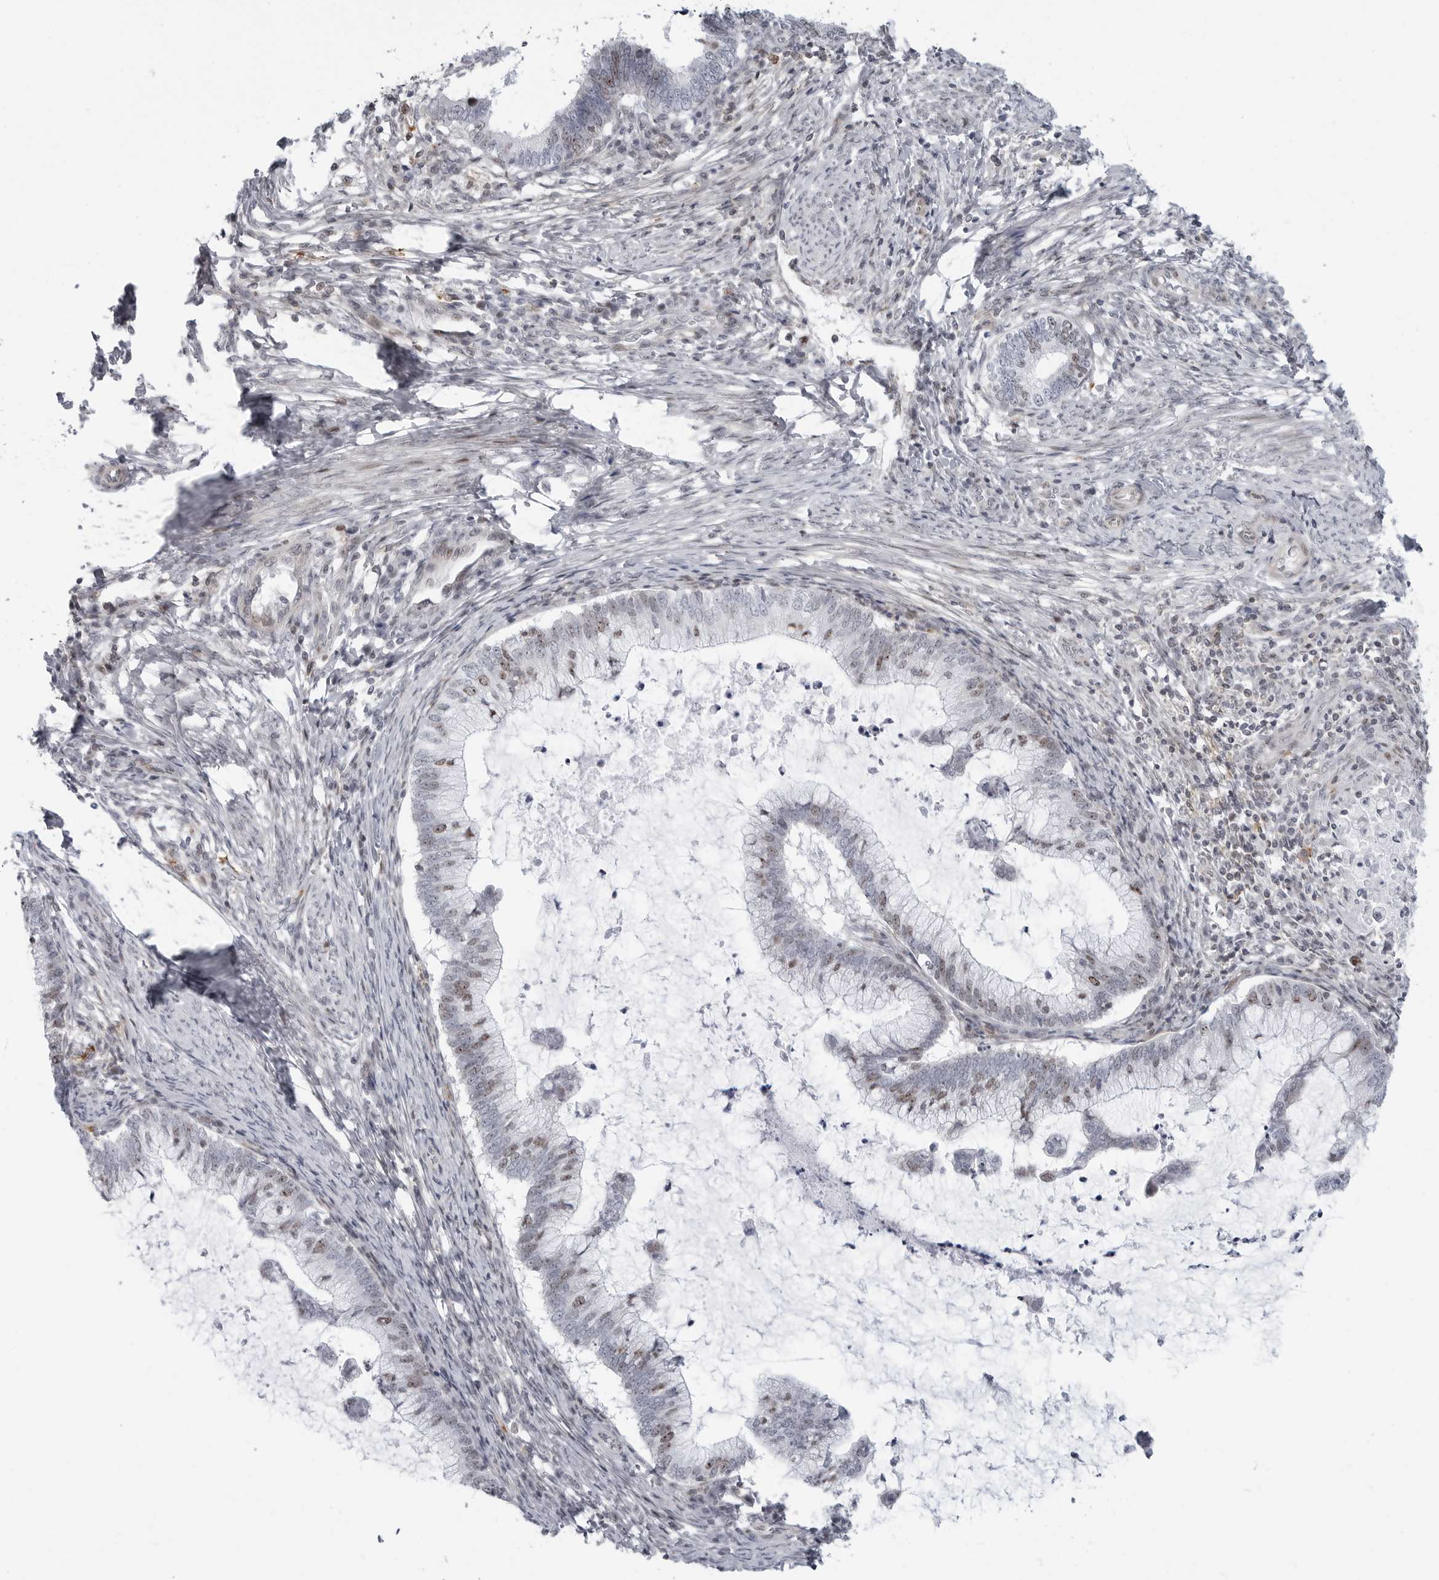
{"staining": {"intensity": "negative", "quantity": "none", "location": "none"}, "tissue": "cervical cancer", "cell_type": "Tumor cells", "image_type": "cancer", "snomed": [{"axis": "morphology", "description": "Adenocarcinoma, NOS"}, {"axis": "topography", "description": "Cervix"}], "caption": "Cervical cancer (adenocarcinoma) was stained to show a protein in brown. There is no significant staining in tumor cells. (Brightfield microscopy of DAB immunohistochemistry at high magnification).", "gene": "FAM135B", "patient": {"sex": "female", "age": 36}}